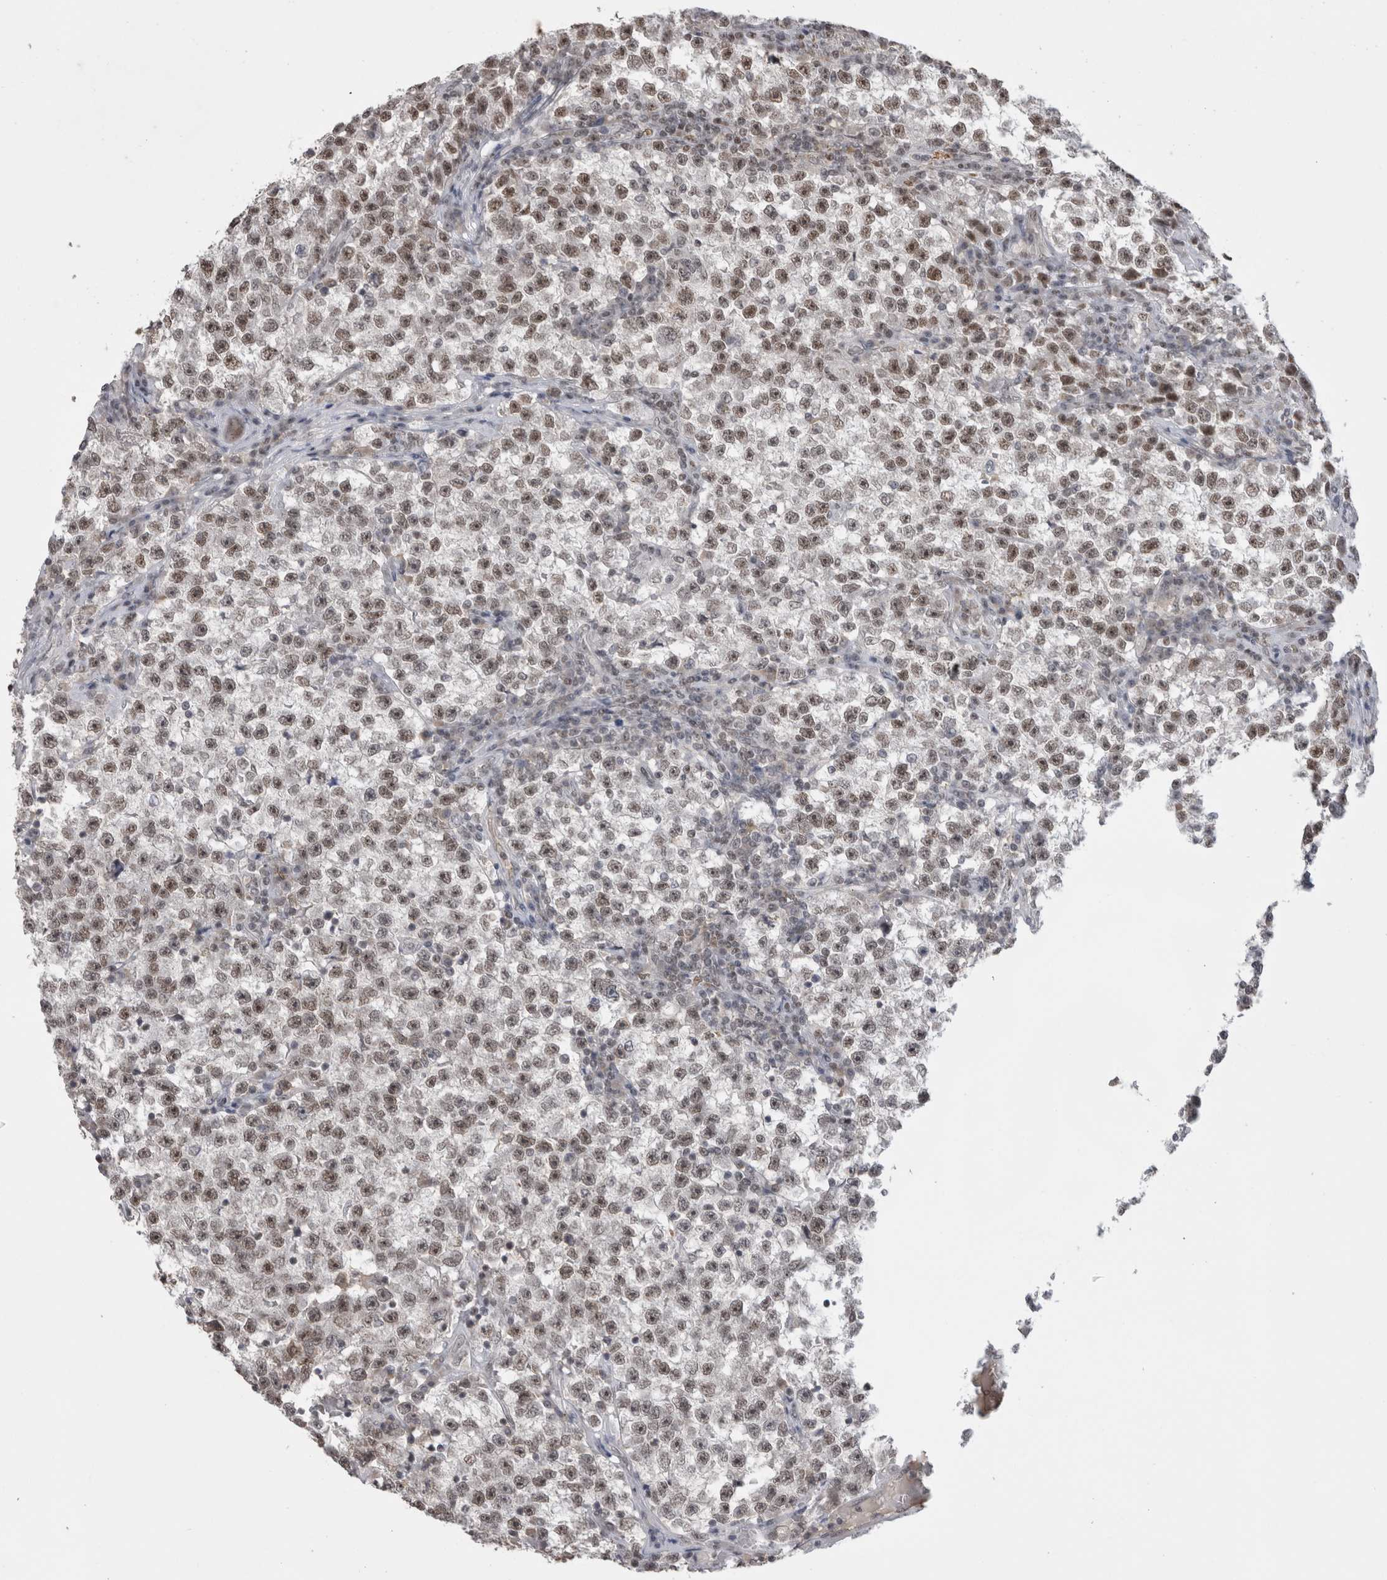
{"staining": {"intensity": "moderate", "quantity": "25%-75%", "location": "nuclear"}, "tissue": "testis cancer", "cell_type": "Tumor cells", "image_type": "cancer", "snomed": [{"axis": "morphology", "description": "Seminoma, NOS"}, {"axis": "topography", "description": "Testis"}], "caption": "A brown stain labels moderate nuclear staining of a protein in testis seminoma tumor cells. The staining is performed using DAB (3,3'-diaminobenzidine) brown chromogen to label protein expression. The nuclei are counter-stained blue using hematoxylin.", "gene": "DAXX", "patient": {"sex": "male", "age": 22}}